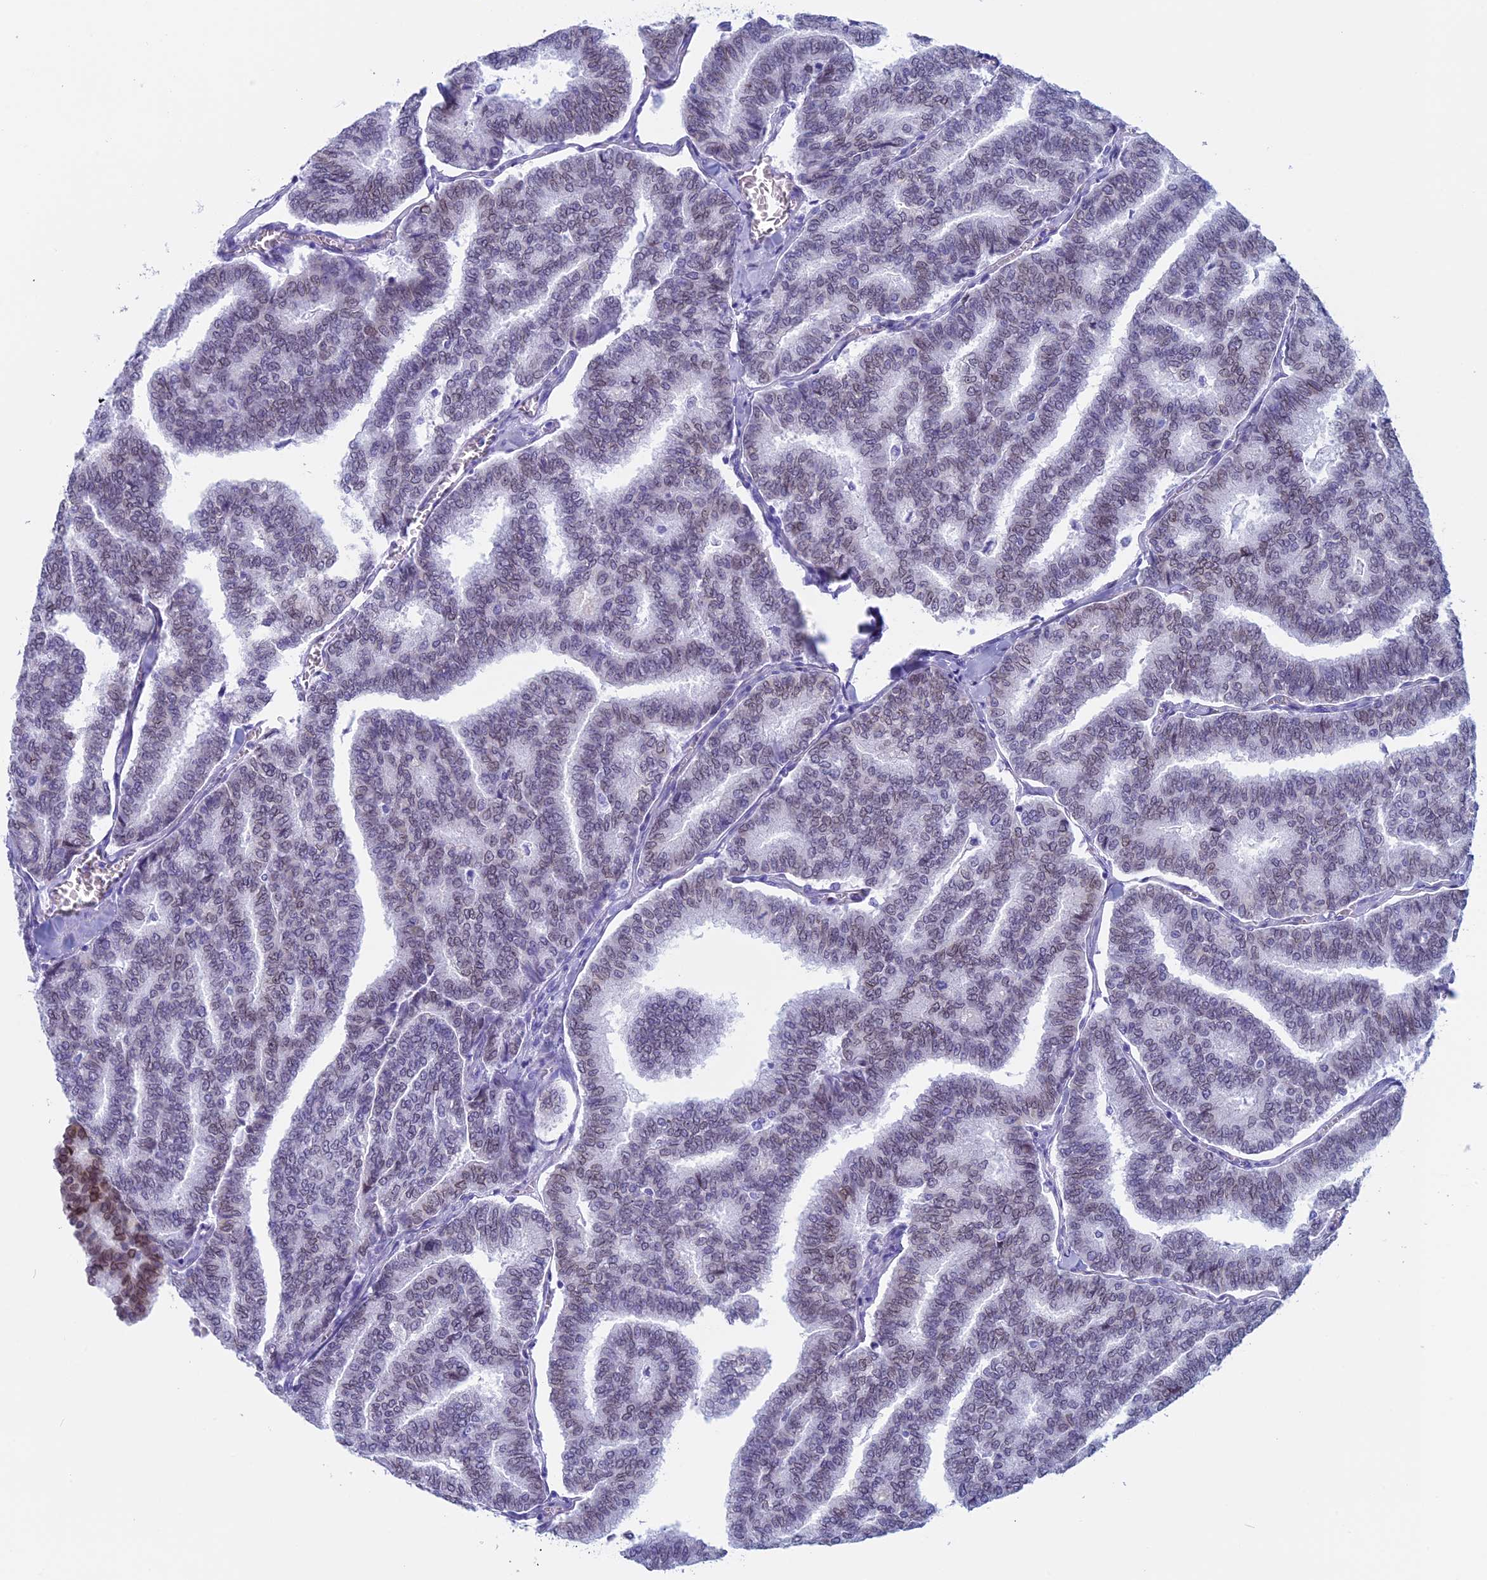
{"staining": {"intensity": "weak", "quantity": "25%-75%", "location": "nuclear"}, "tissue": "thyroid cancer", "cell_type": "Tumor cells", "image_type": "cancer", "snomed": [{"axis": "morphology", "description": "Papillary adenocarcinoma, NOS"}, {"axis": "topography", "description": "Thyroid gland"}], "caption": "Human papillary adenocarcinoma (thyroid) stained for a protein (brown) exhibits weak nuclear positive positivity in about 25%-75% of tumor cells.", "gene": "FAM169A", "patient": {"sex": "female", "age": 35}}